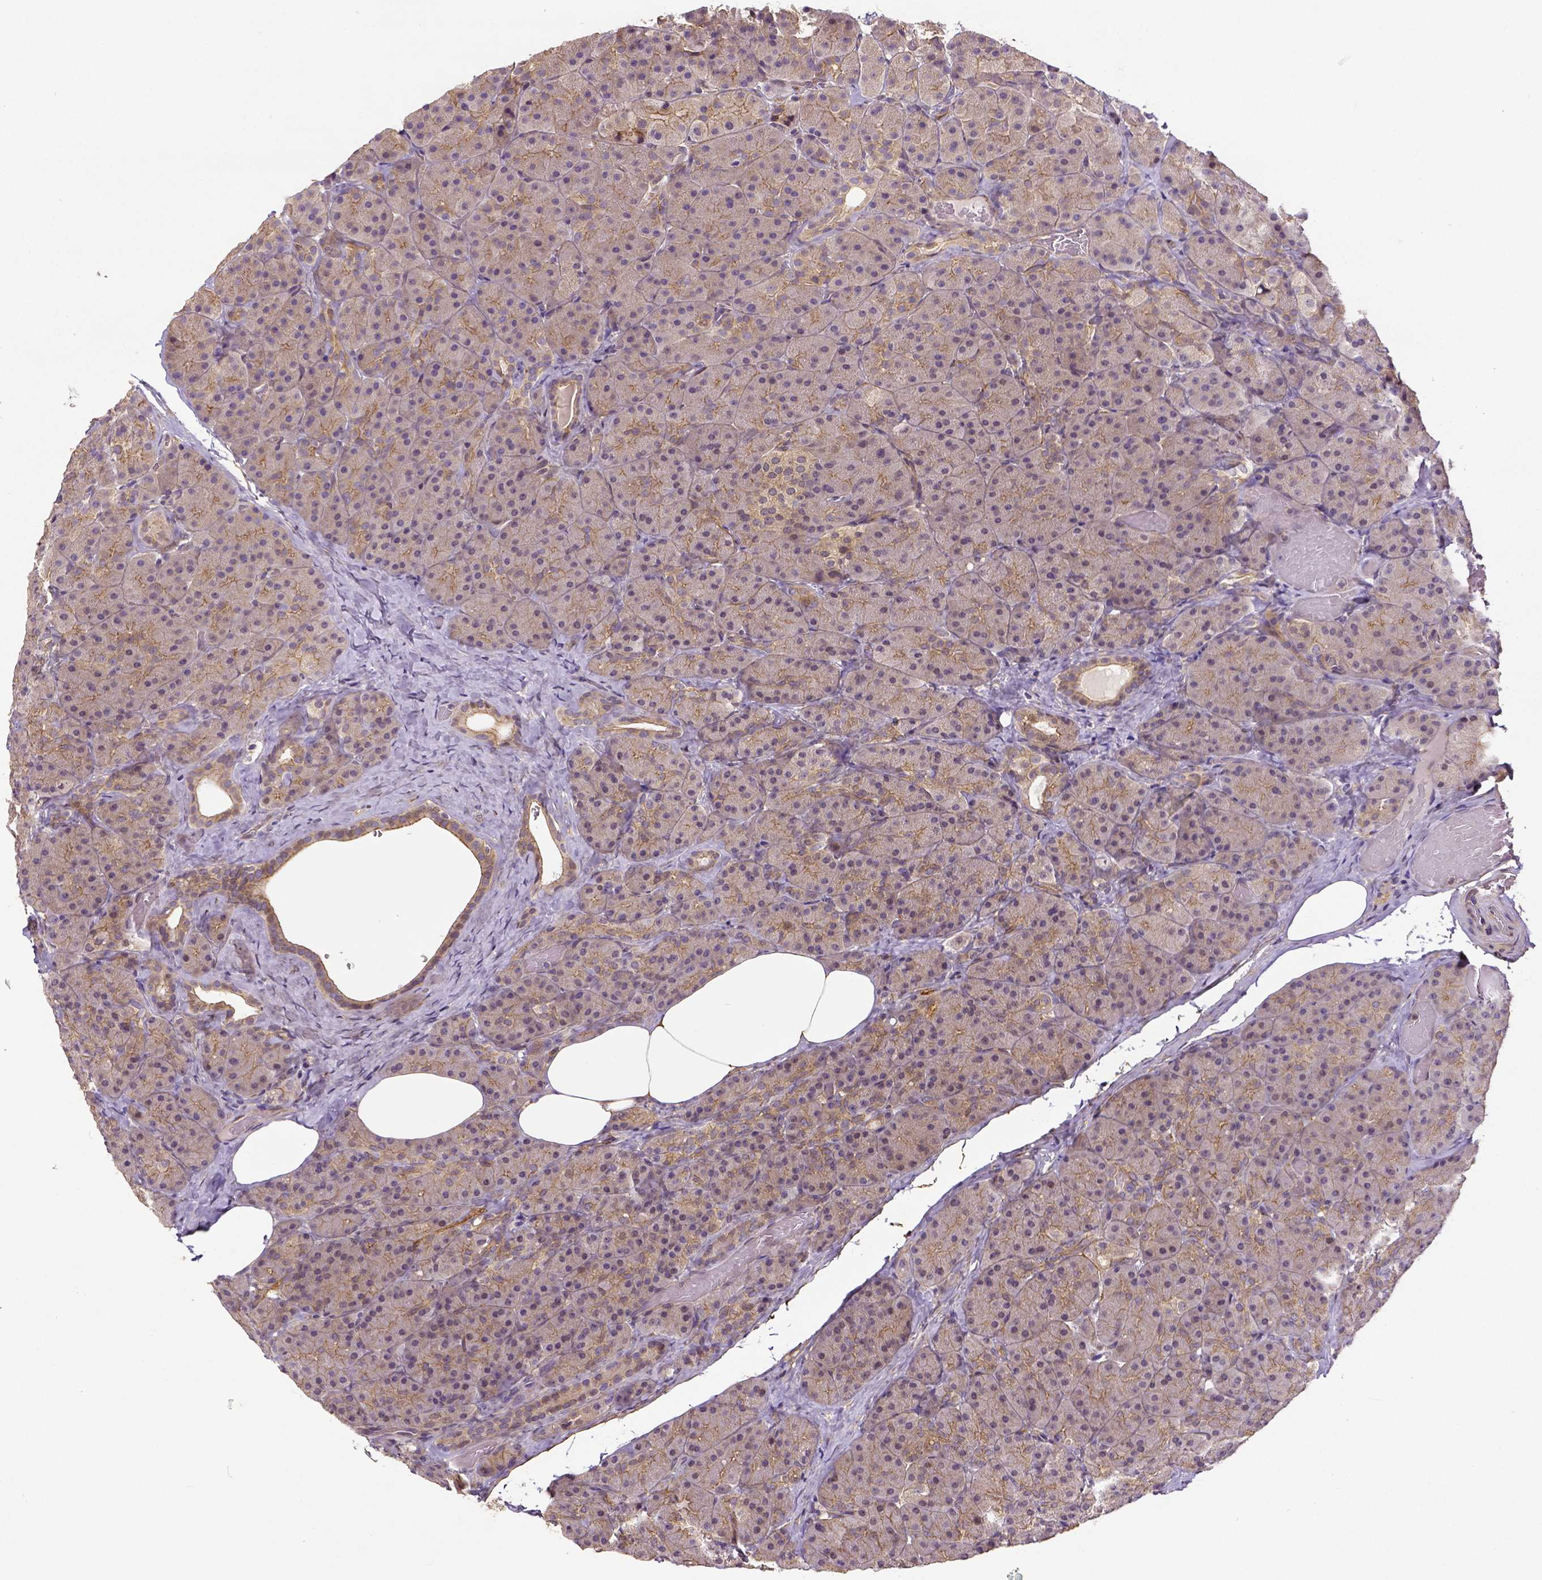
{"staining": {"intensity": "weak", "quantity": ">75%", "location": "cytoplasmic/membranous"}, "tissue": "pancreas", "cell_type": "Exocrine glandular cells", "image_type": "normal", "snomed": [{"axis": "morphology", "description": "Normal tissue, NOS"}, {"axis": "topography", "description": "Pancreas"}], "caption": "Immunohistochemistry photomicrograph of unremarkable human pancreas stained for a protein (brown), which reveals low levels of weak cytoplasmic/membranous positivity in approximately >75% of exocrine glandular cells.", "gene": "DICER1", "patient": {"sex": "male", "age": 57}}